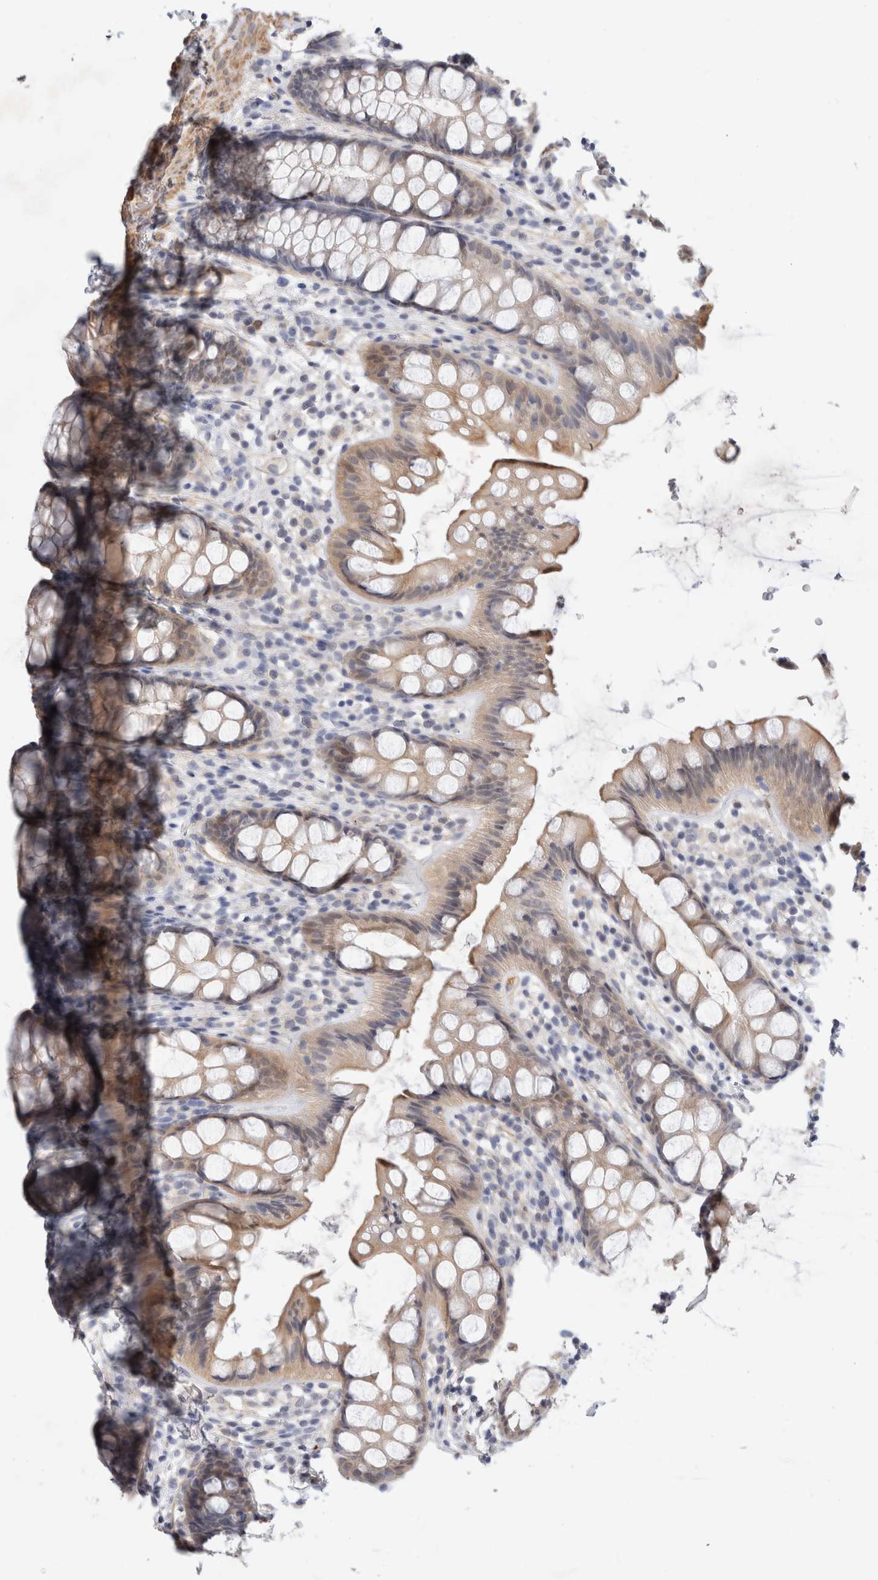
{"staining": {"intensity": "weak", "quantity": "<25%", "location": "cytoplasmic/membranous"}, "tissue": "rectum", "cell_type": "Glandular cells", "image_type": "normal", "snomed": [{"axis": "morphology", "description": "Normal tissue, NOS"}, {"axis": "topography", "description": "Rectum"}], "caption": "The immunohistochemistry histopathology image has no significant staining in glandular cells of rectum.", "gene": "PGM1", "patient": {"sex": "female", "age": 65}}